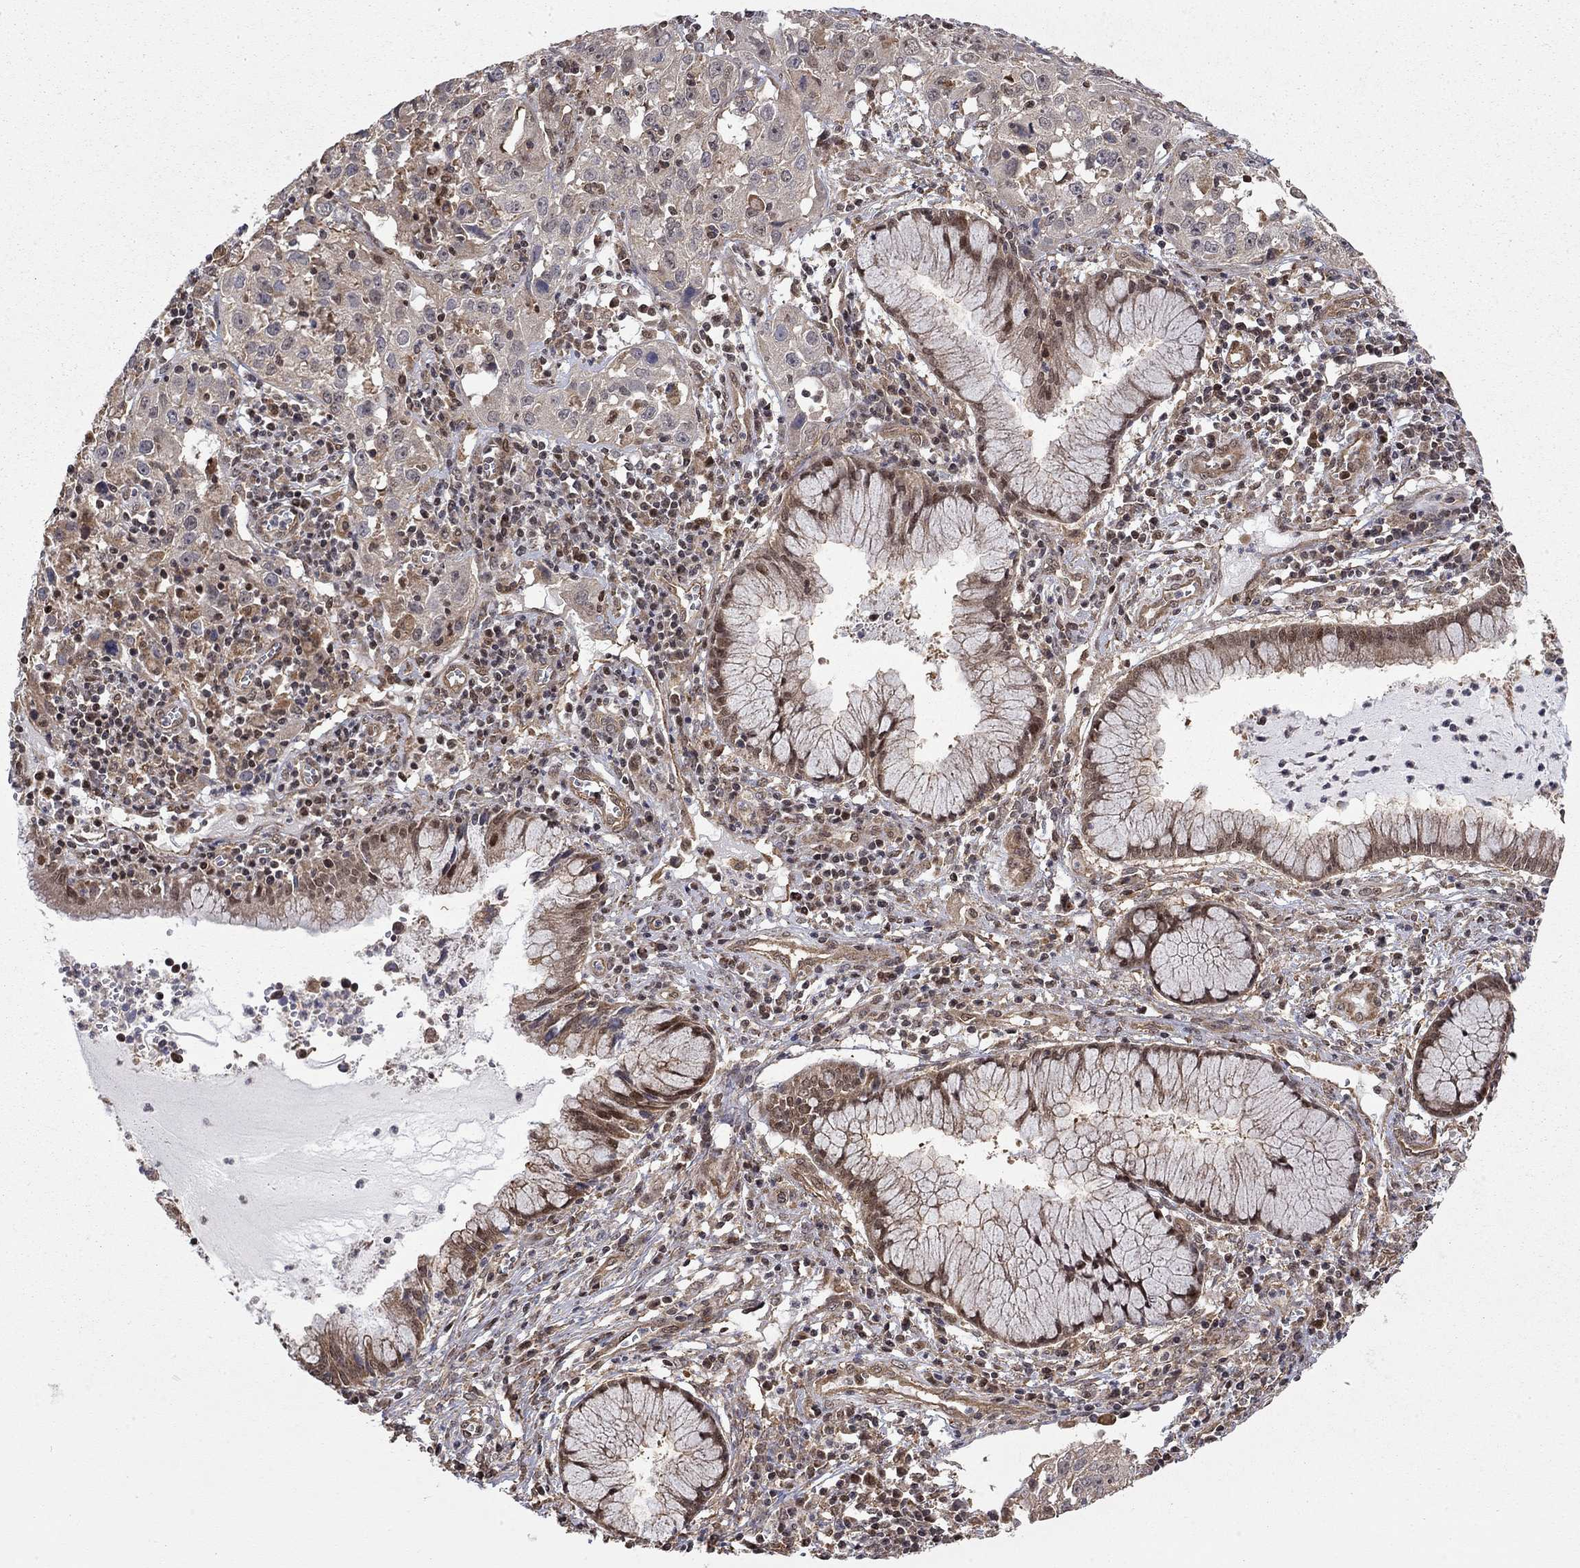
{"staining": {"intensity": "moderate", "quantity": "<25%", "location": "cytoplasmic/membranous,nuclear"}, "tissue": "cervical cancer", "cell_type": "Tumor cells", "image_type": "cancer", "snomed": [{"axis": "morphology", "description": "Squamous cell carcinoma, NOS"}, {"axis": "topography", "description": "Cervix"}], "caption": "Moderate cytoplasmic/membranous and nuclear staining is present in approximately <25% of tumor cells in cervical squamous cell carcinoma.", "gene": "TDP1", "patient": {"sex": "female", "age": 32}}